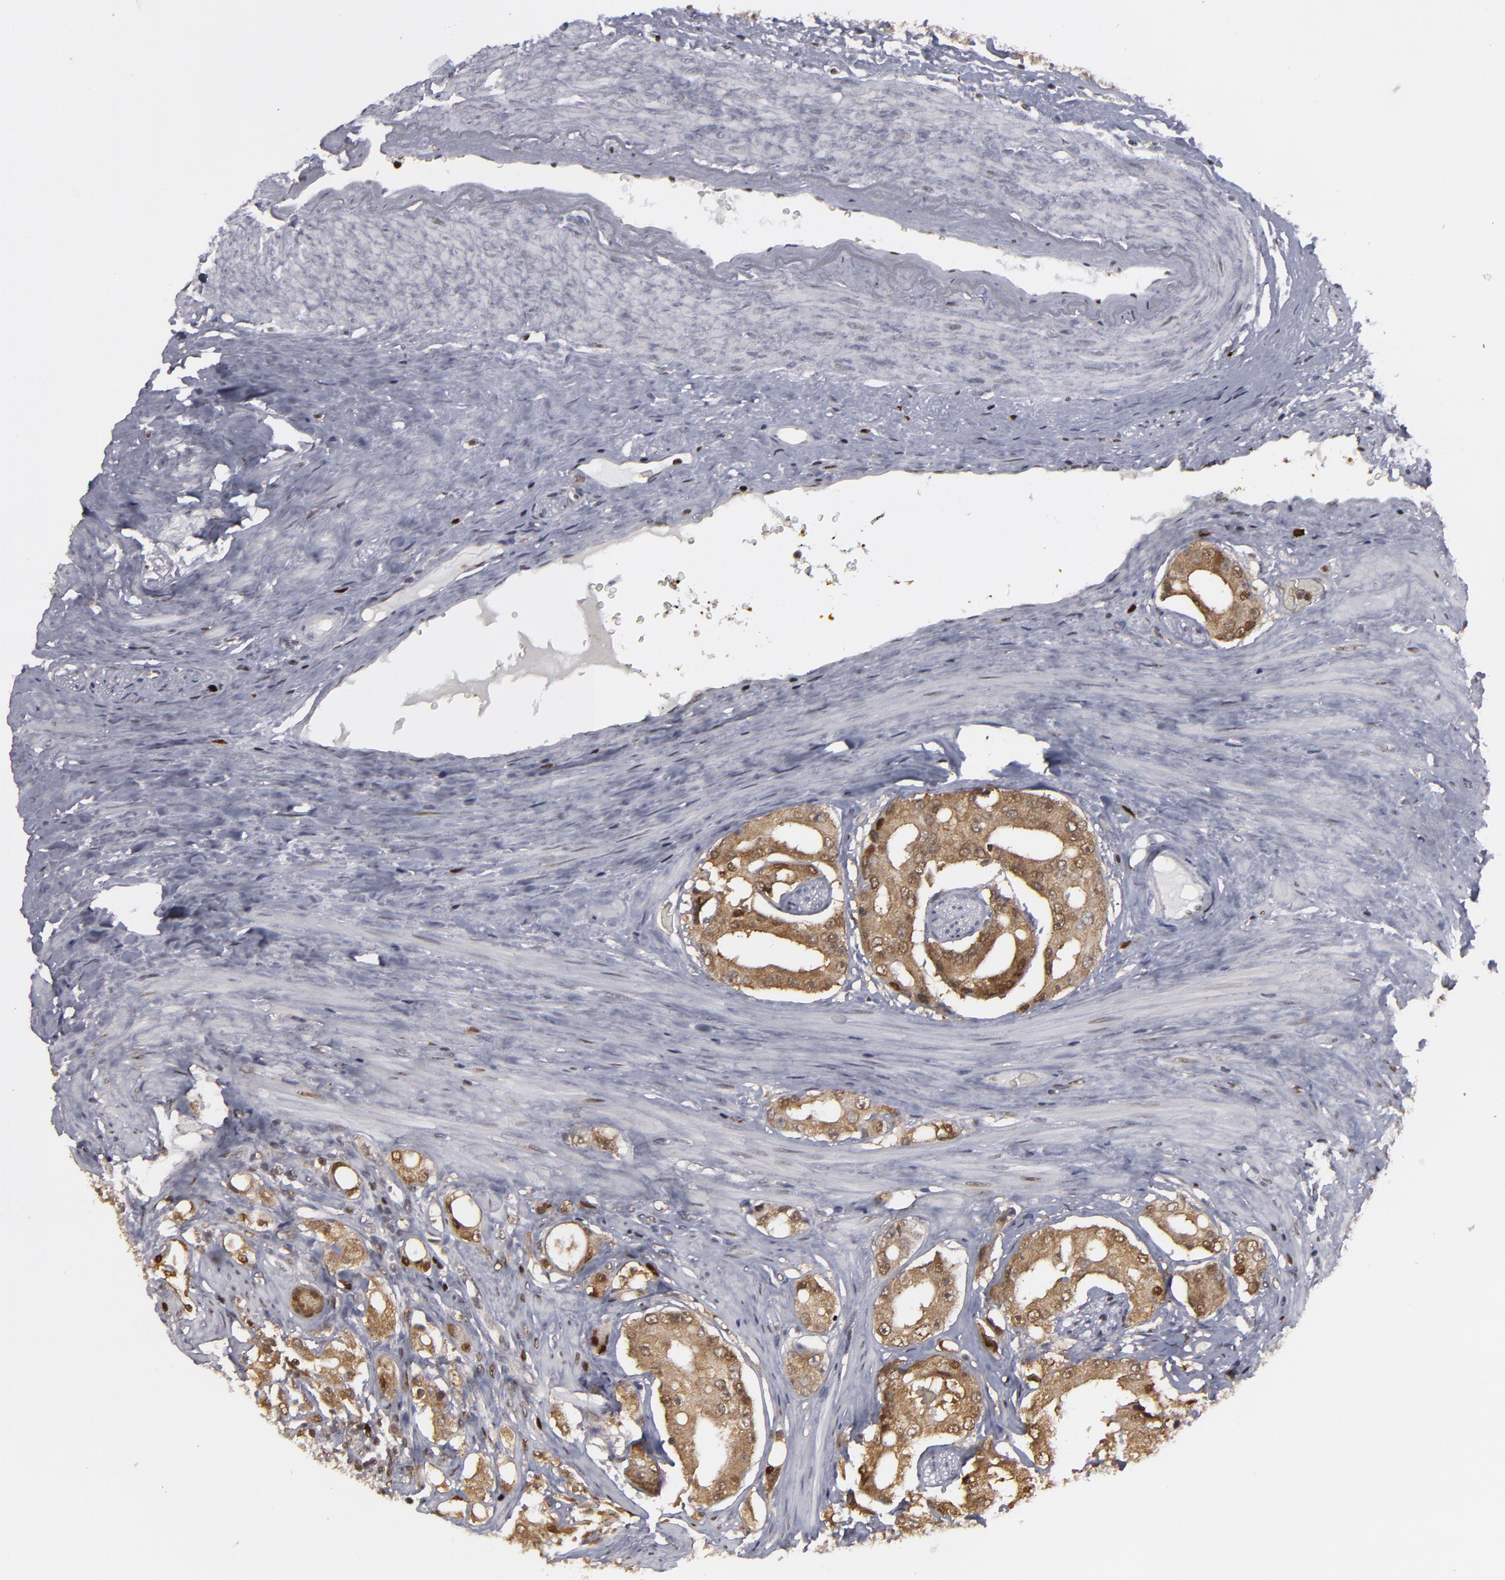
{"staining": {"intensity": "moderate", "quantity": "25%-75%", "location": "cytoplasmic/membranous,nuclear"}, "tissue": "prostate cancer", "cell_type": "Tumor cells", "image_type": "cancer", "snomed": [{"axis": "morphology", "description": "Adenocarcinoma, High grade"}, {"axis": "topography", "description": "Prostate"}], "caption": "The histopathology image displays a brown stain indicating the presence of a protein in the cytoplasmic/membranous and nuclear of tumor cells in adenocarcinoma (high-grade) (prostate).", "gene": "GSR", "patient": {"sex": "male", "age": 68}}